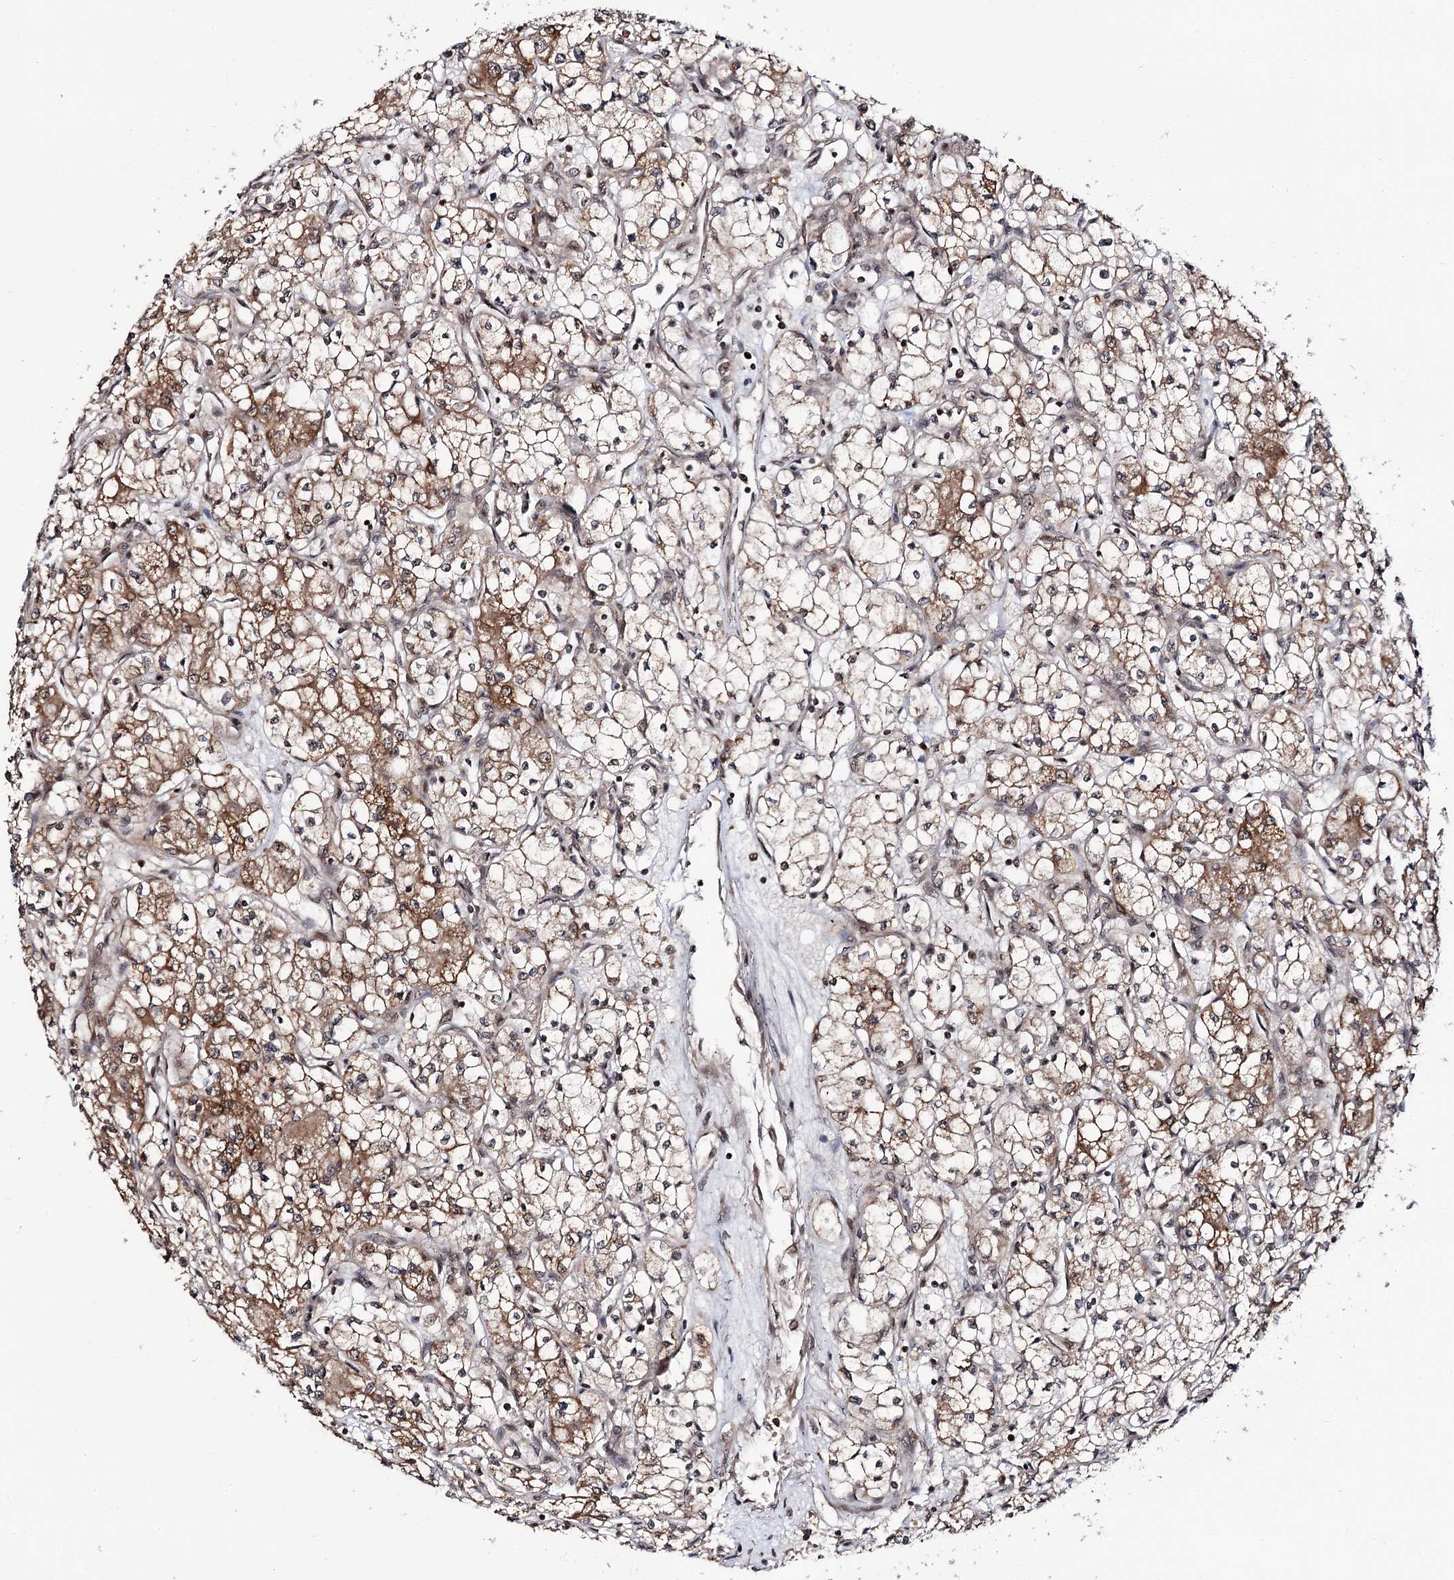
{"staining": {"intensity": "moderate", "quantity": ">75%", "location": "cytoplasmic/membranous,nuclear"}, "tissue": "renal cancer", "cell_type": "Tumor cells", "image_type": "cancer", "snomed": [{"axis": "morphology", "description": "Adenocarcinoma, NOS"}, {"axis": "topography", "description": "Kidney"}], "caption": "The photomicrograph shows immunohistochemical staining of renal cancer. There is moderate cytoplasmic/membranous and nuclear staining is appreciated in about >75% of tumor cells. (Stains: DAB (3,3'-diaminobenzidine) in brown, nuclei in blue, Microscopy: brightfield microscopy at high magnification).", "gene": "FAM53B", "patient": {"sex": "male", "age": 59}}